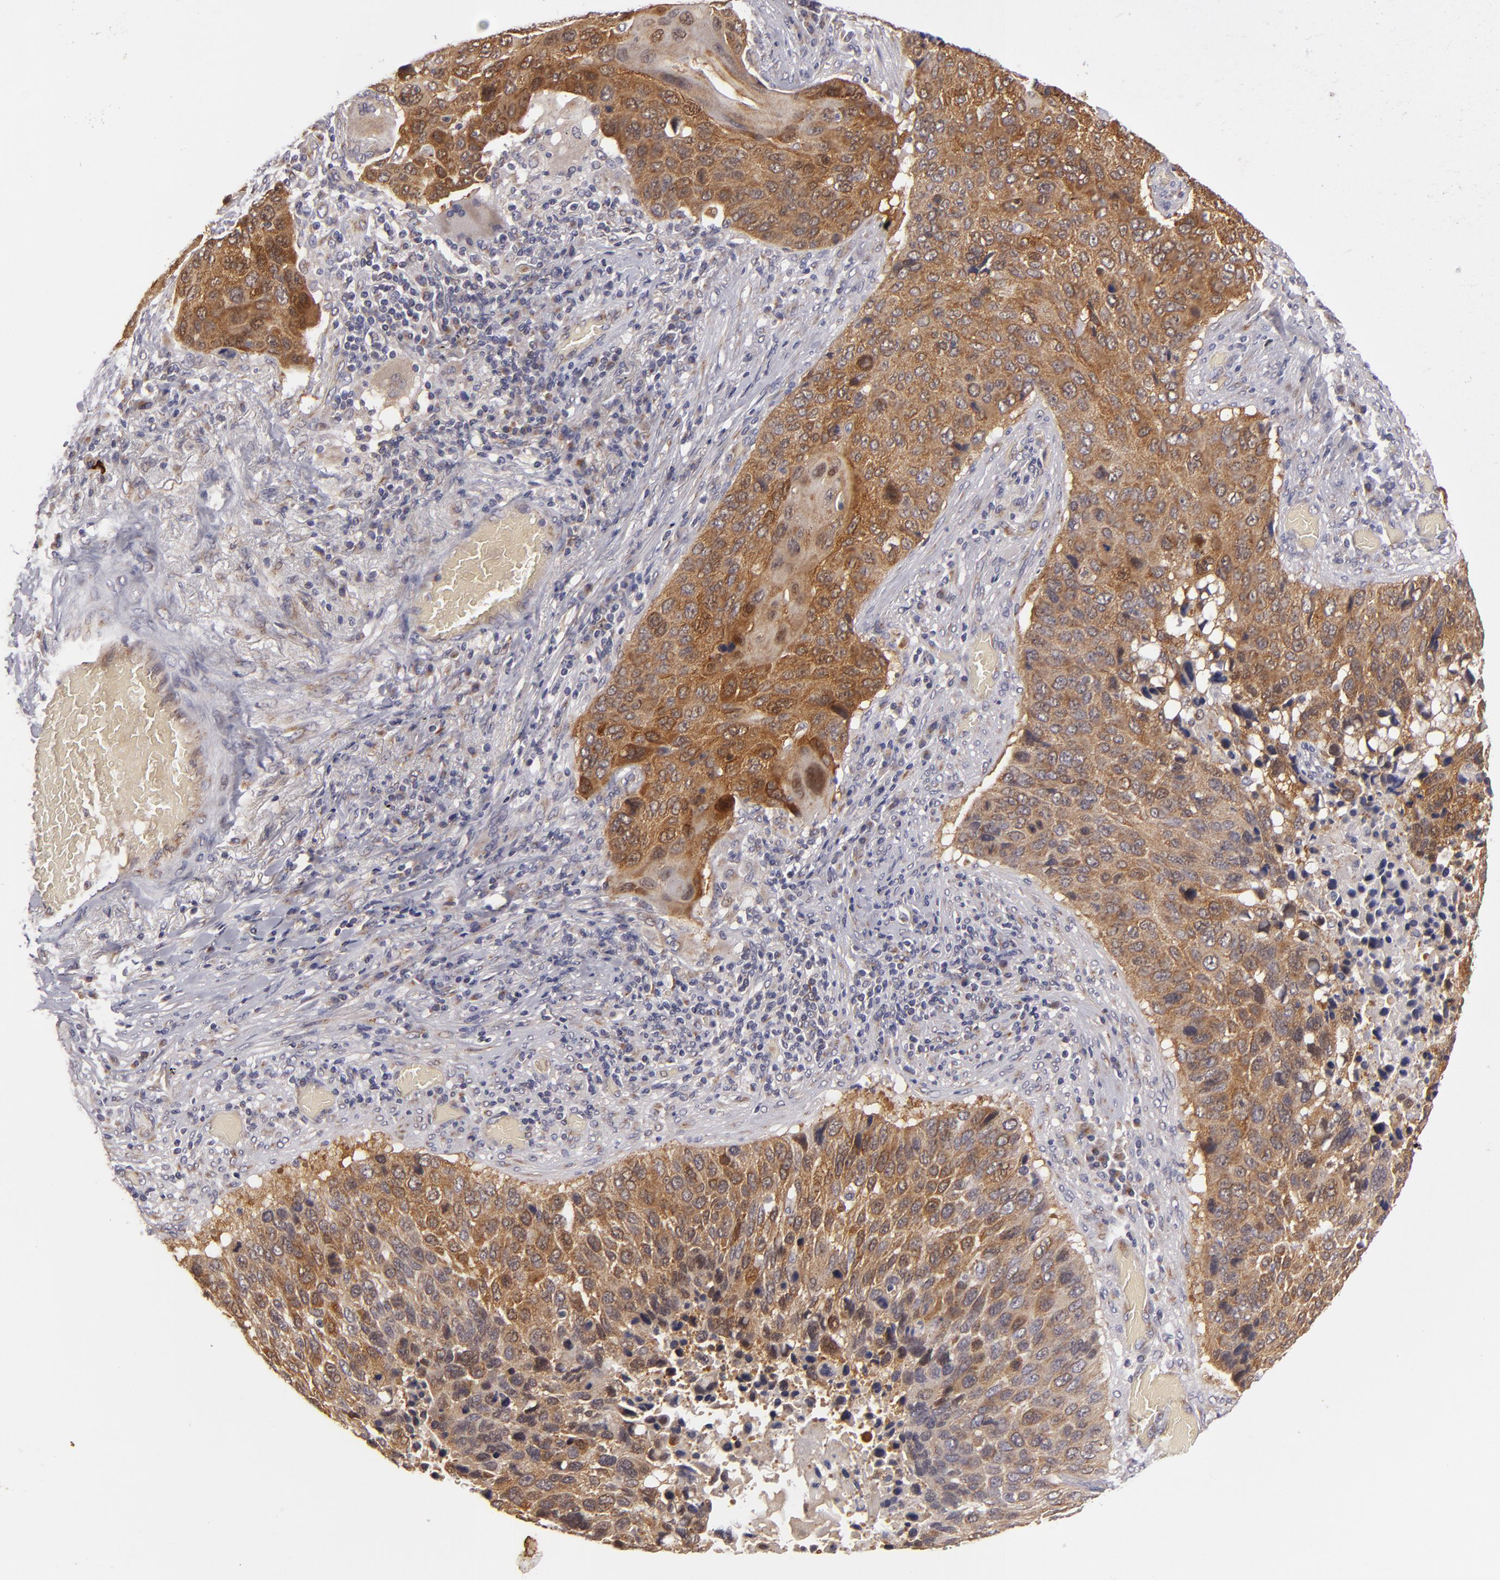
{"staining": {"intensity": "strong", "quantity": ">75%", "location": "cytoplasmic/membranous"}, "tissue": "lung cancer", "cell_type": "Tumor cells", "image_type": "cancer", "snomed": [{"axis": "morphology", "description": "Squamous cell carcinoma, NOS"}, {"axis": "topography", "description": "Lung"}], "caption": "Protein staining of lung cancer tissue reveals strong cytoplasmic/membranous staining in about >75% of tumor cells.", "gene": "SH2D4A", "patient": {"sex": "male", "age": 68}}